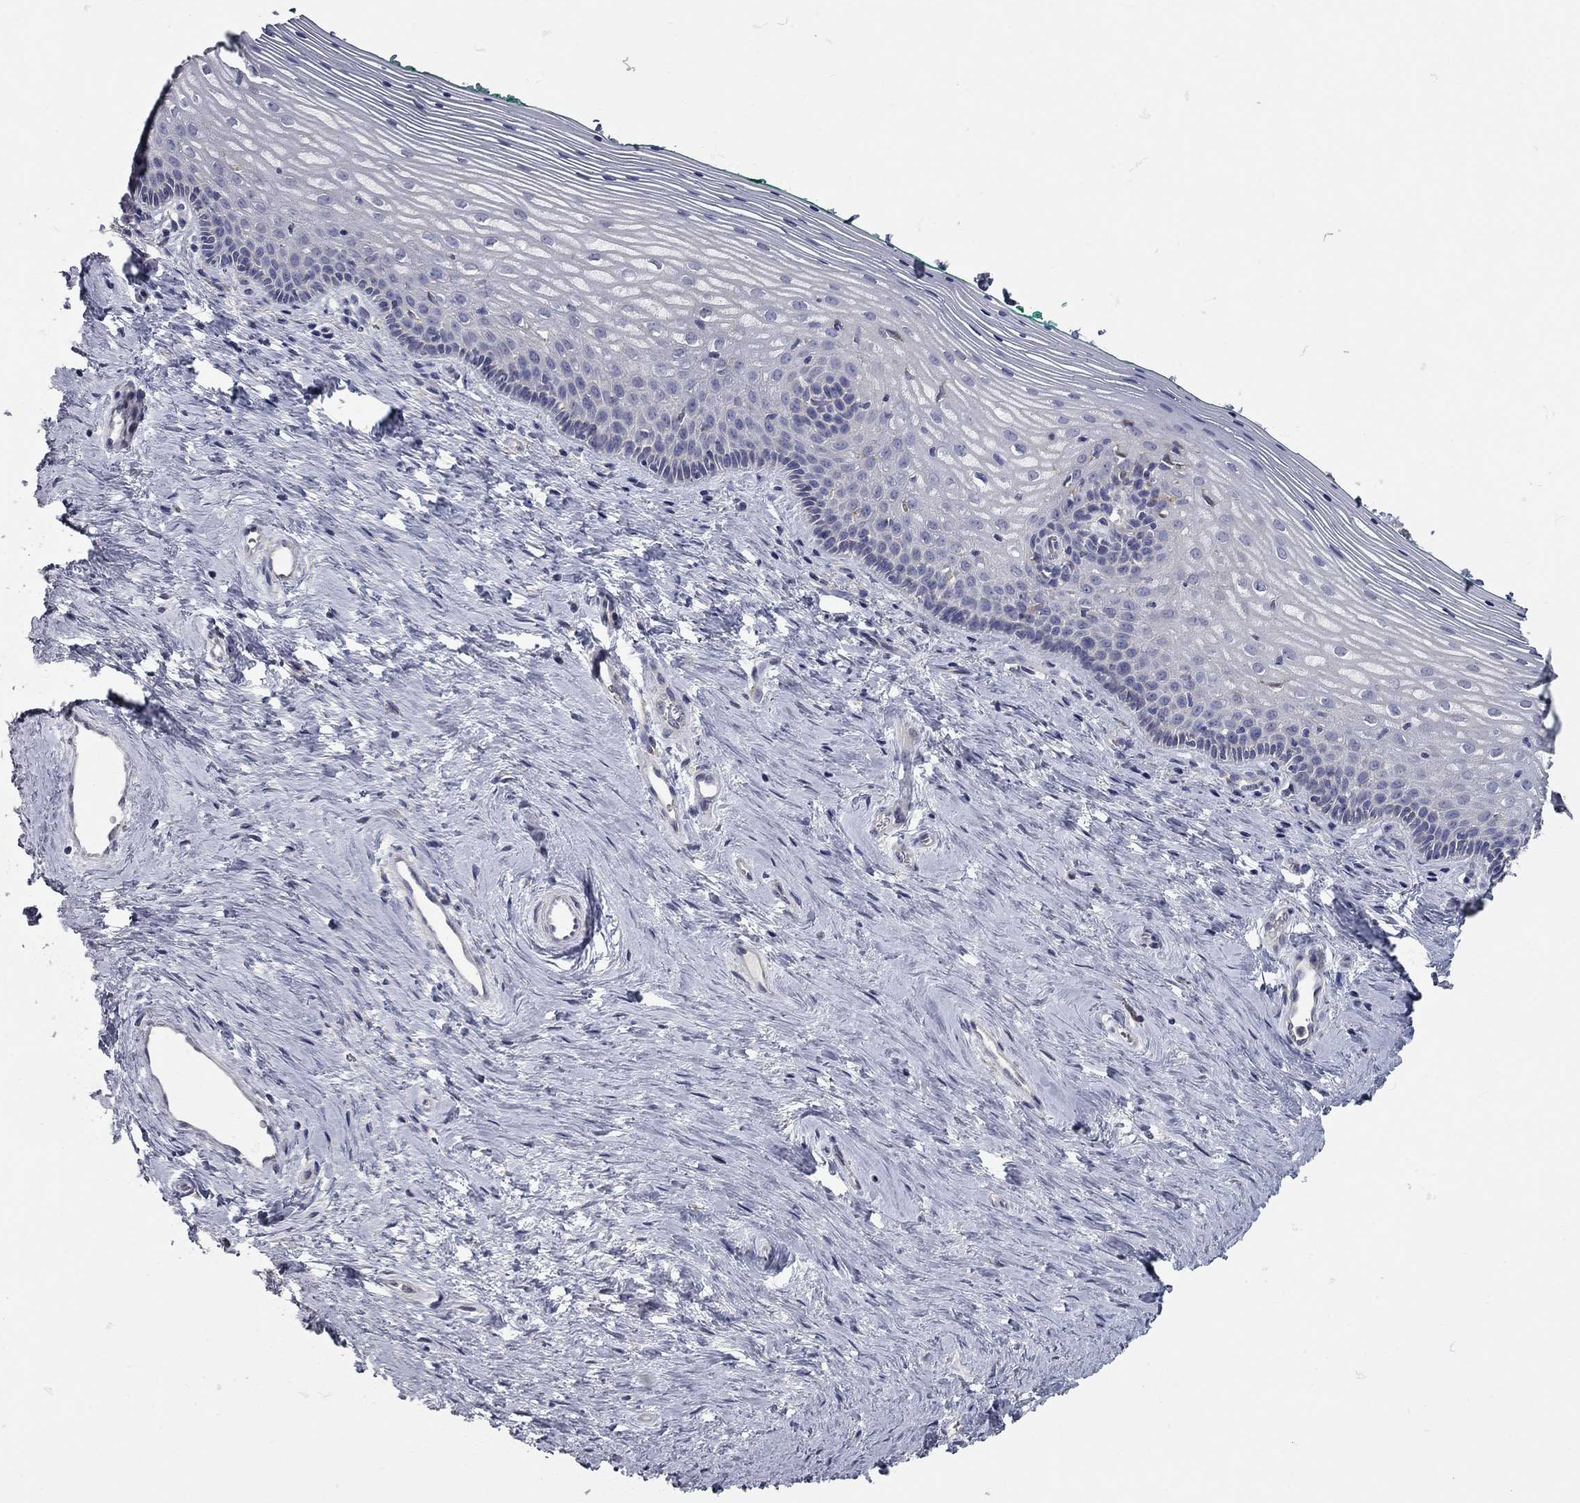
{"staining": {"intensity": "negative", "quantity": "none", "location": "none"}, "tissue": "vagina", "cell_type": "Squamous epithelial cells", "image_type": "normal", "snomed": [{"axis": "morphology", "description": "Normal tissue, NOS"}, {"axis": "topography", "description": "Vagina"}], "caption": "A high-resolution histopathology image shows immunohistochemistry staining of normal vagina, which reveals no significant expression in squamous epithelial cells.", "gene": "XAGE2", "patient": {"sex": "female", "age": 45}}